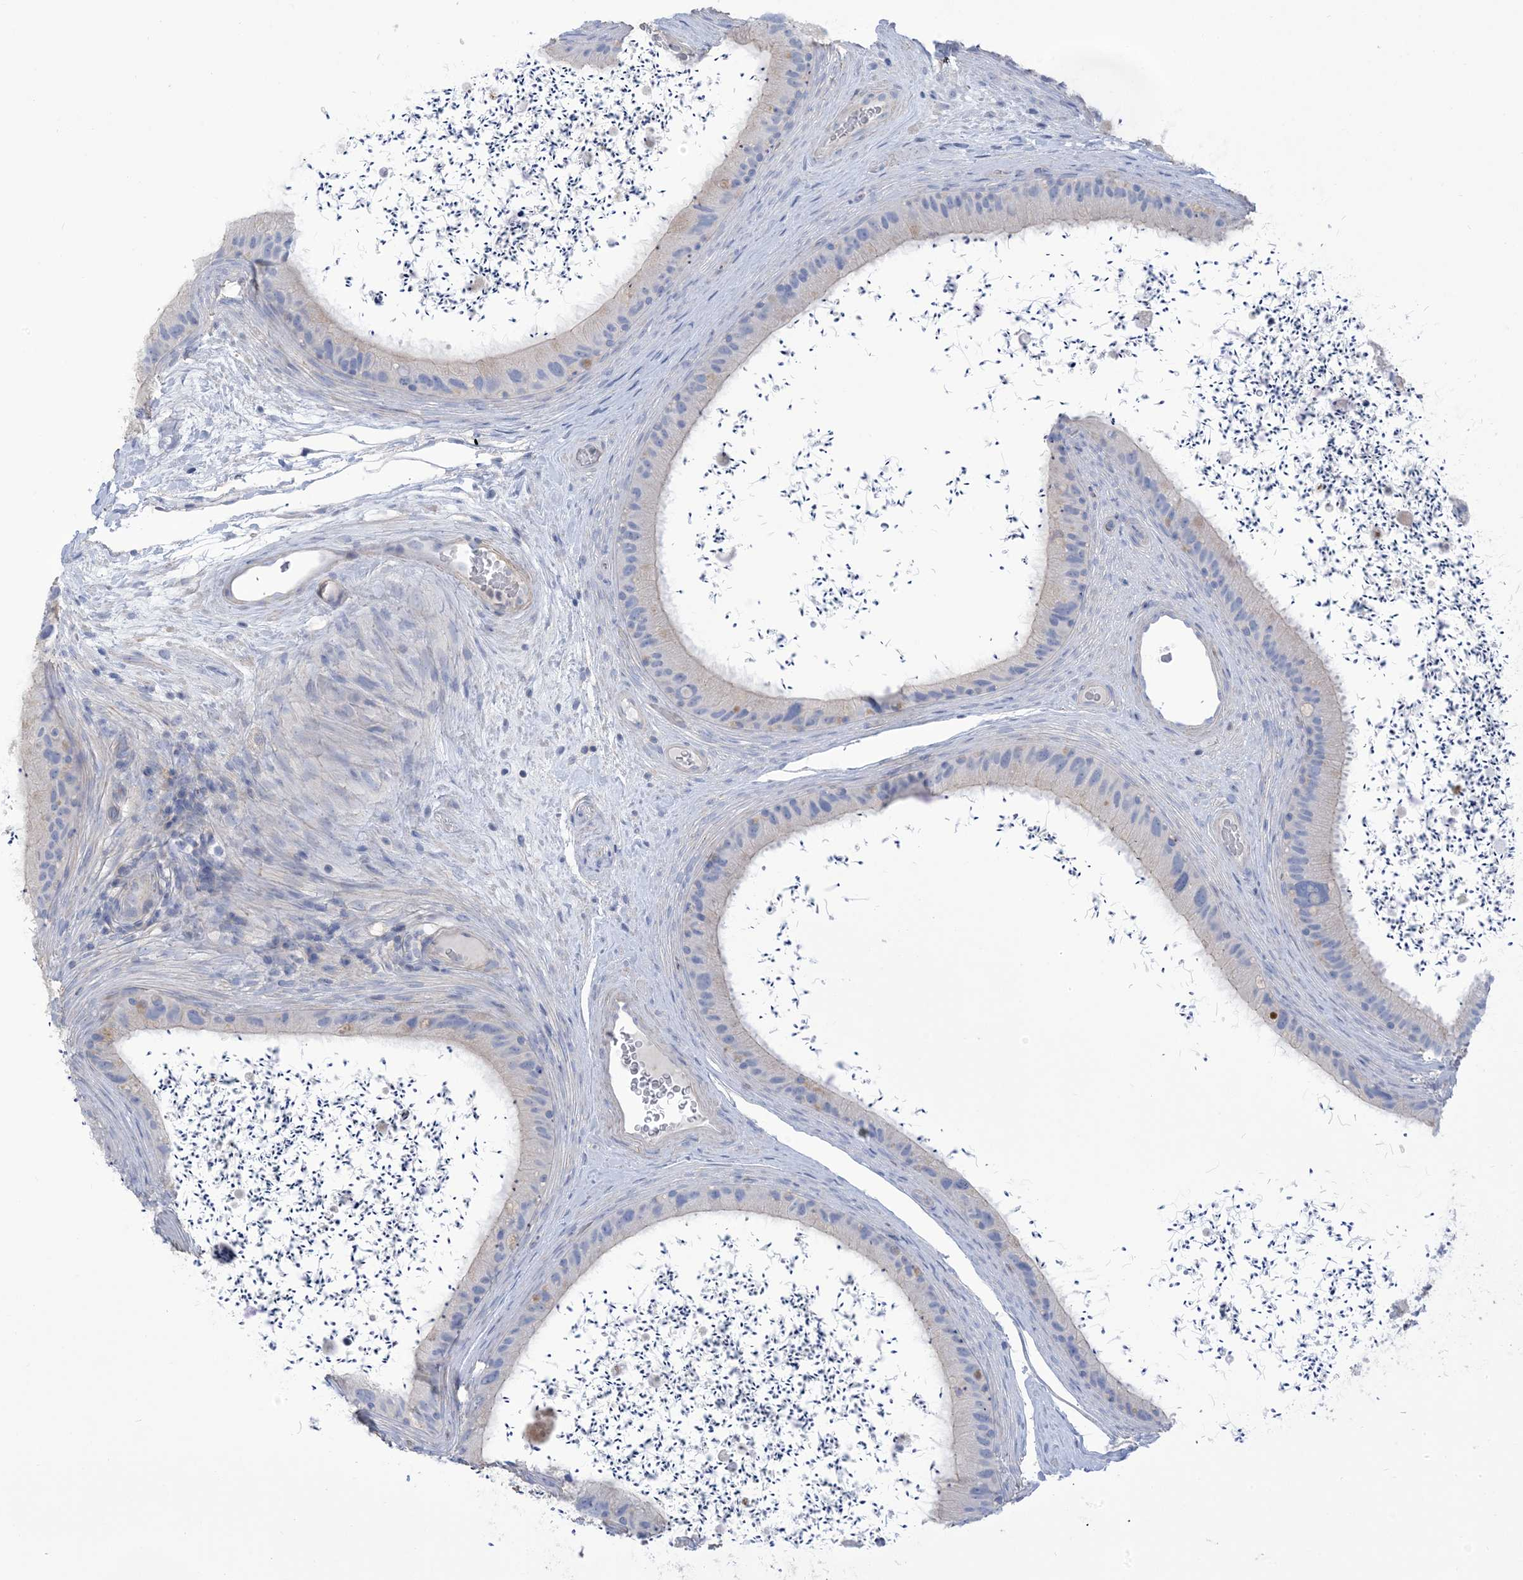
{"staining": {"intensity": "negative", "quantity": "none", "location": "none"}, "tissue": "epididymis", "cell_type": "Glandular cells", "image_type": "normal", "snomed": [{"axis": "morphology", "description": "Normal tissue, NOS"}, {"axis": "topography", "description": "Epididymis, spermatic cord, NOS"}], "caption": "Glandular cells are negative for protein expression in normal human epididymis. (Stains: DAB immunohistochemistry with hematoxylin counter stain, Microscopy: brightfield microscopy at high magnification).", "gene": "MTHFD2L", "patient": {"sex": "male", "age": 50}}